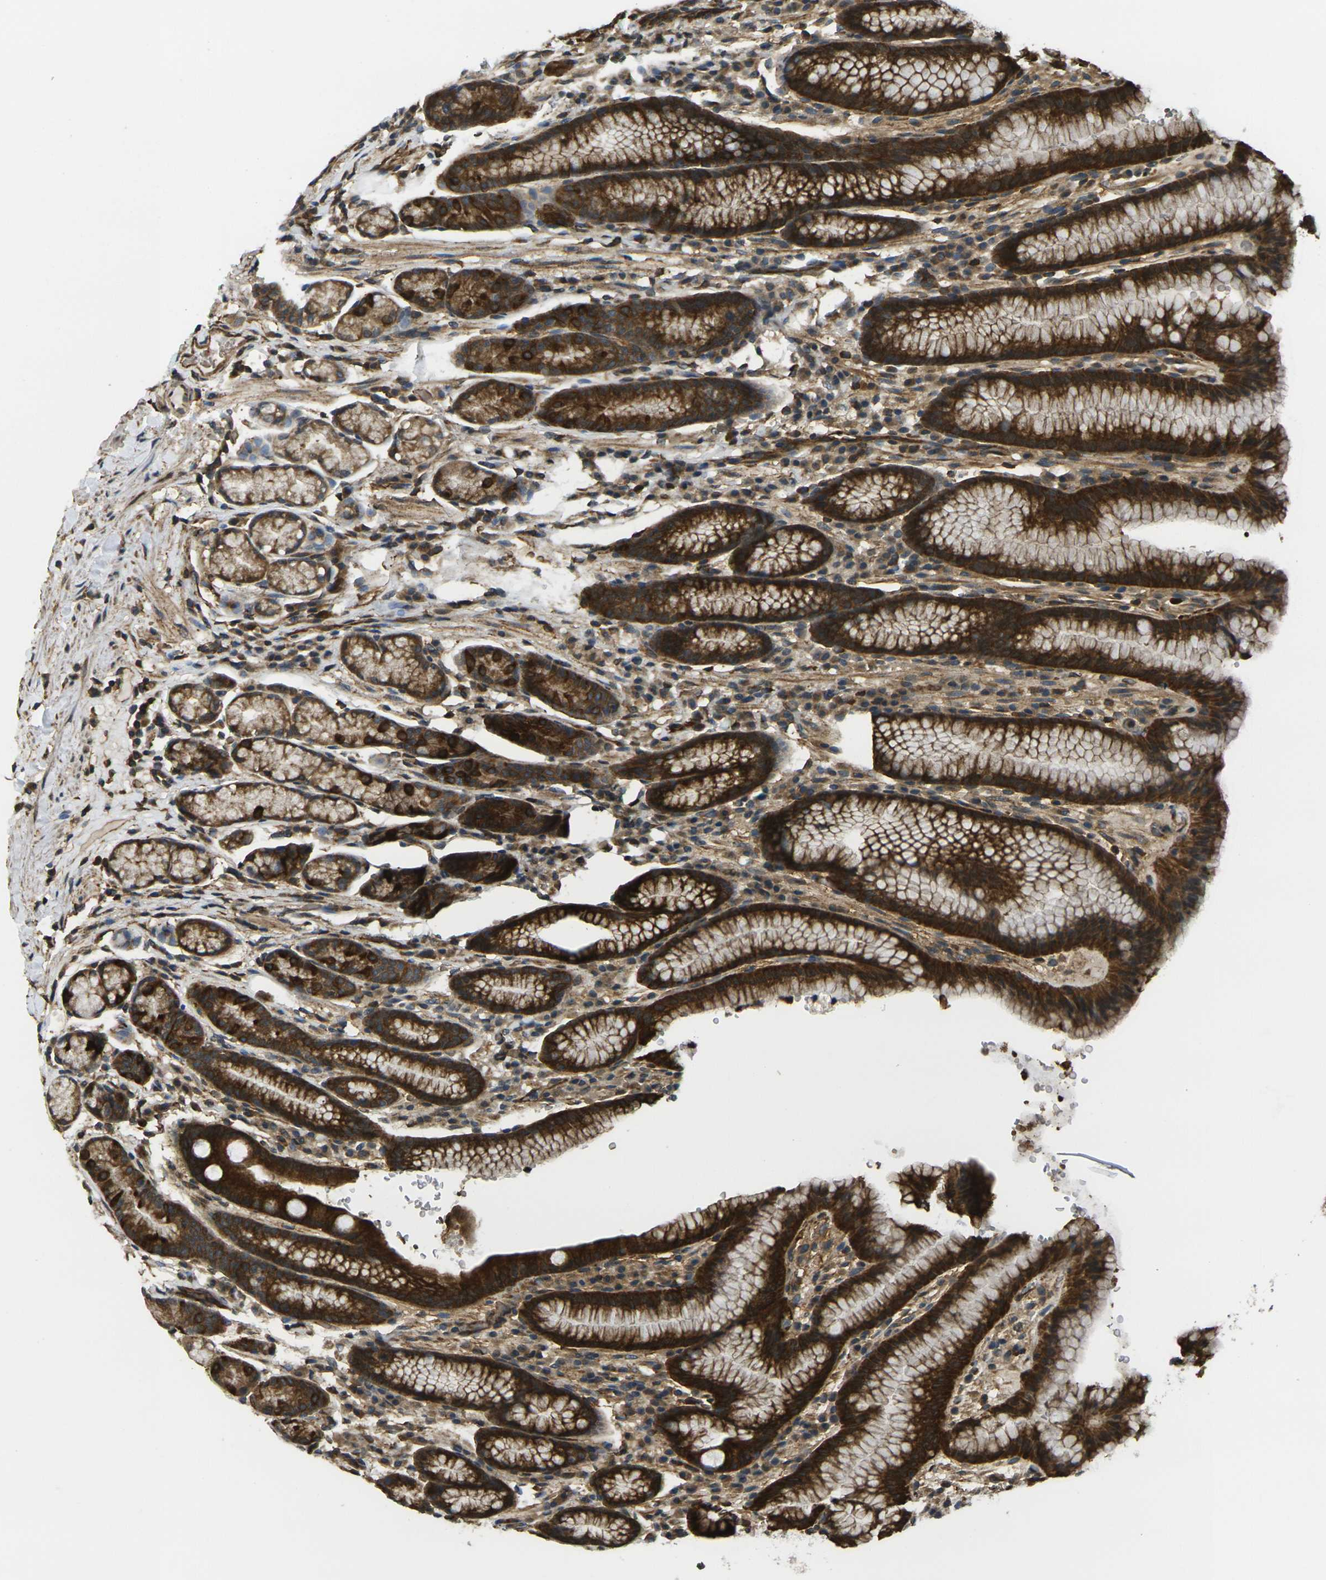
{"staining": {"intensity": "strong", "quantity": "25%-75%", "location": "cytoplasmic/membranous"}, "tissue": "stomach", "cell_type": "Glandular cells", "image_type": "normal", "snomed": [{"axis": "morphology", "description": "Normal tissue, NOS"}, {"axis": "topography", "description": "Stomach, lower"}], "caption": "An immunohistochemistry (IHC) photomicrograph of unremarkable tissue is shown. Protein staining in brown labels strong cytoplasmic/membranous positivity in stomach within glandular cells.", "gene": "CAST", "patient": {"sex": "male", "age": 52}}